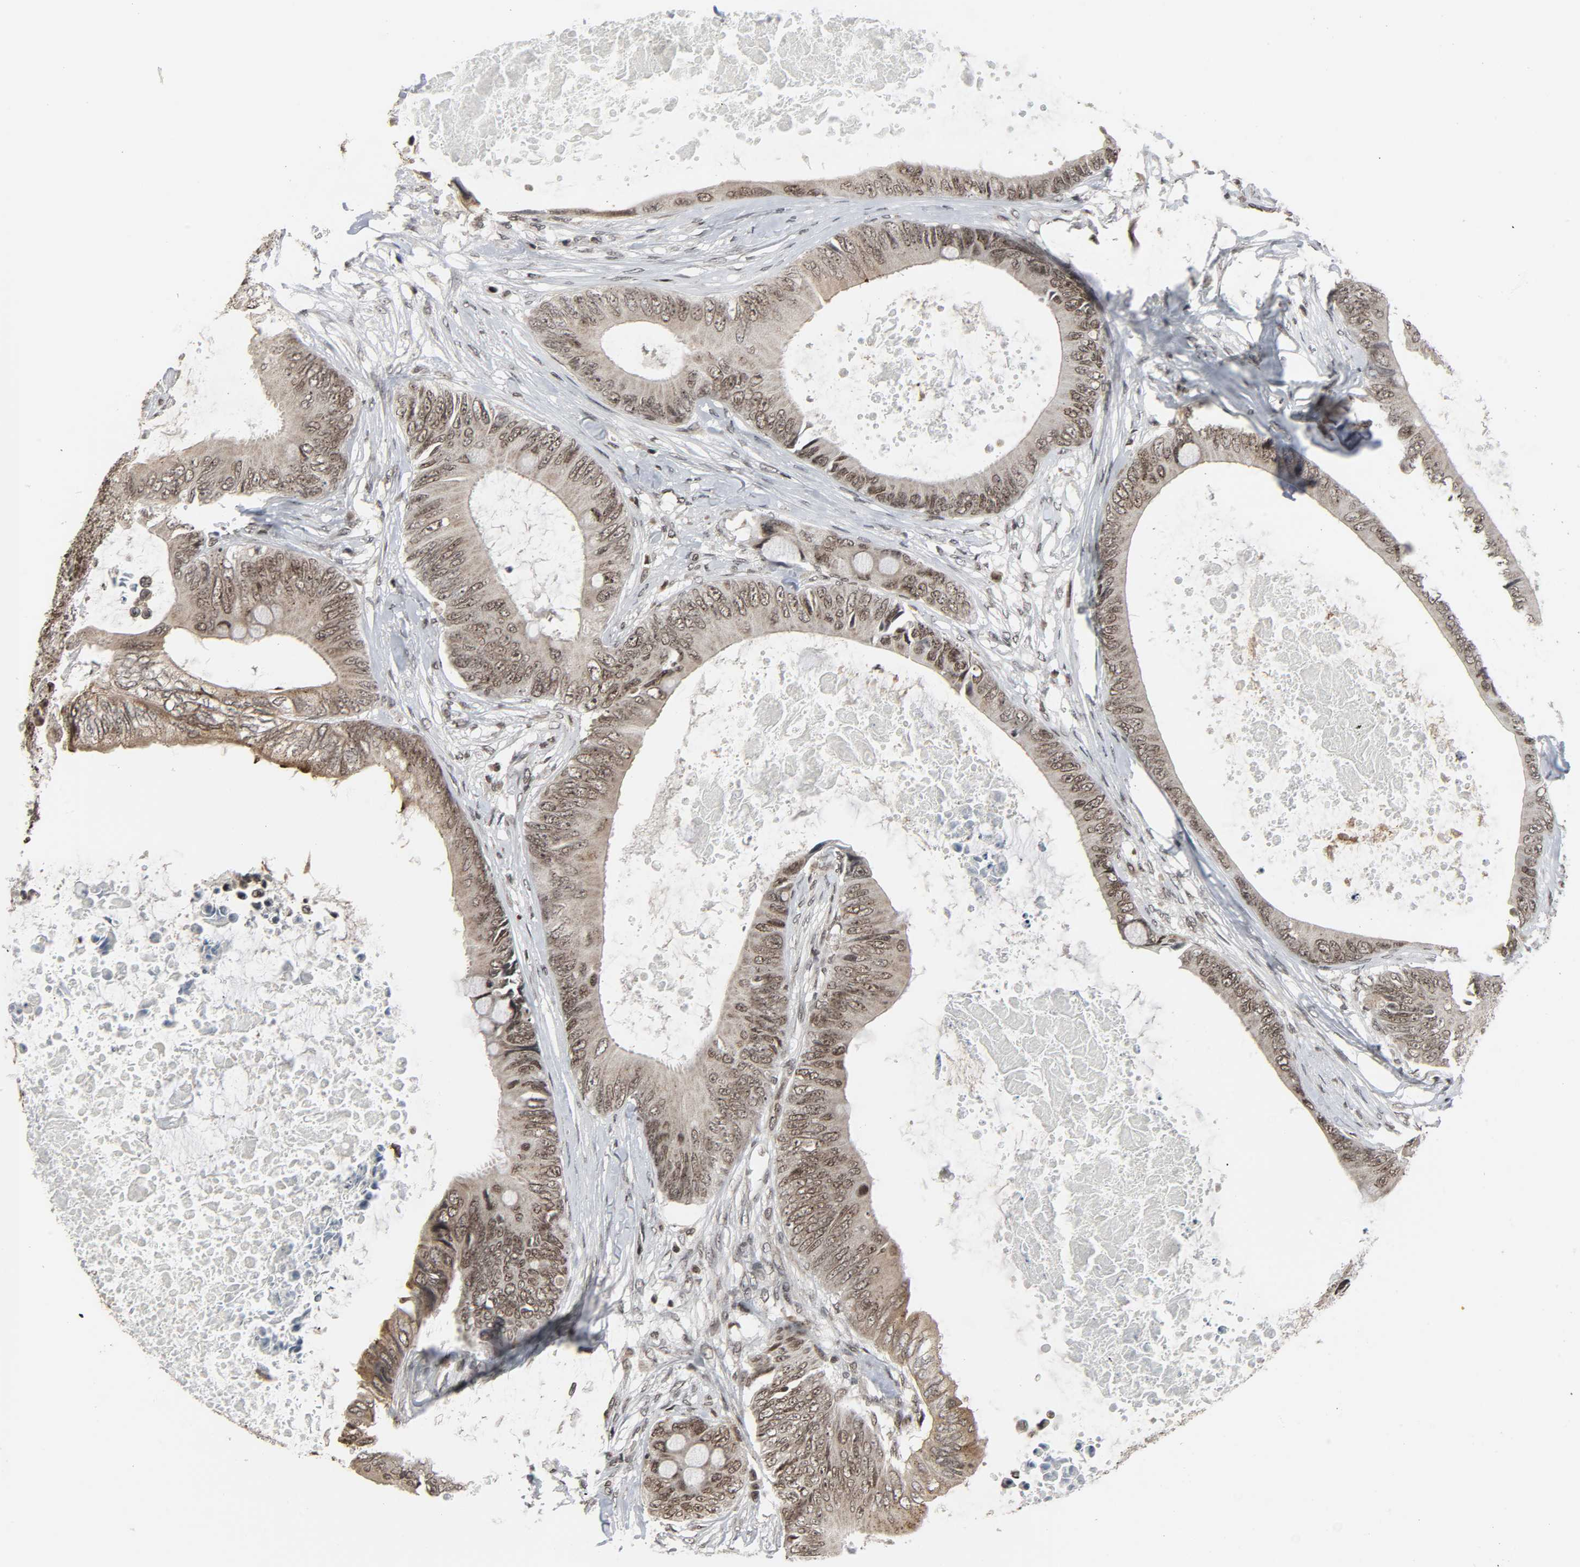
{"staining": {"intensity": "weak", "quantity": ">75%", "location": "nuclear"}, "tissue": "colorectal cancer", "cell_type": "Tumor cells", "image_type": "cancer", "snomed": [{"axis": "morphology", "description": "Normal tissue, NOS"}, {"axis": "morphology", "description": "Adenocarcinoma, NOS"}, {"axis": "topography", "description": "Rectum"}, {"axis": "topography", "description": "Peripheral nerve tissue"}], "caption": "An immunohistochemistry histopathology image of neoplastic tissue is shown. Protein staining in brown shows weak nuclear positivity in adenocarcinoma (colorectal) within tumor cells.", "gene": "XRCC1", "patient": {"sex": "female", "age": 77}}